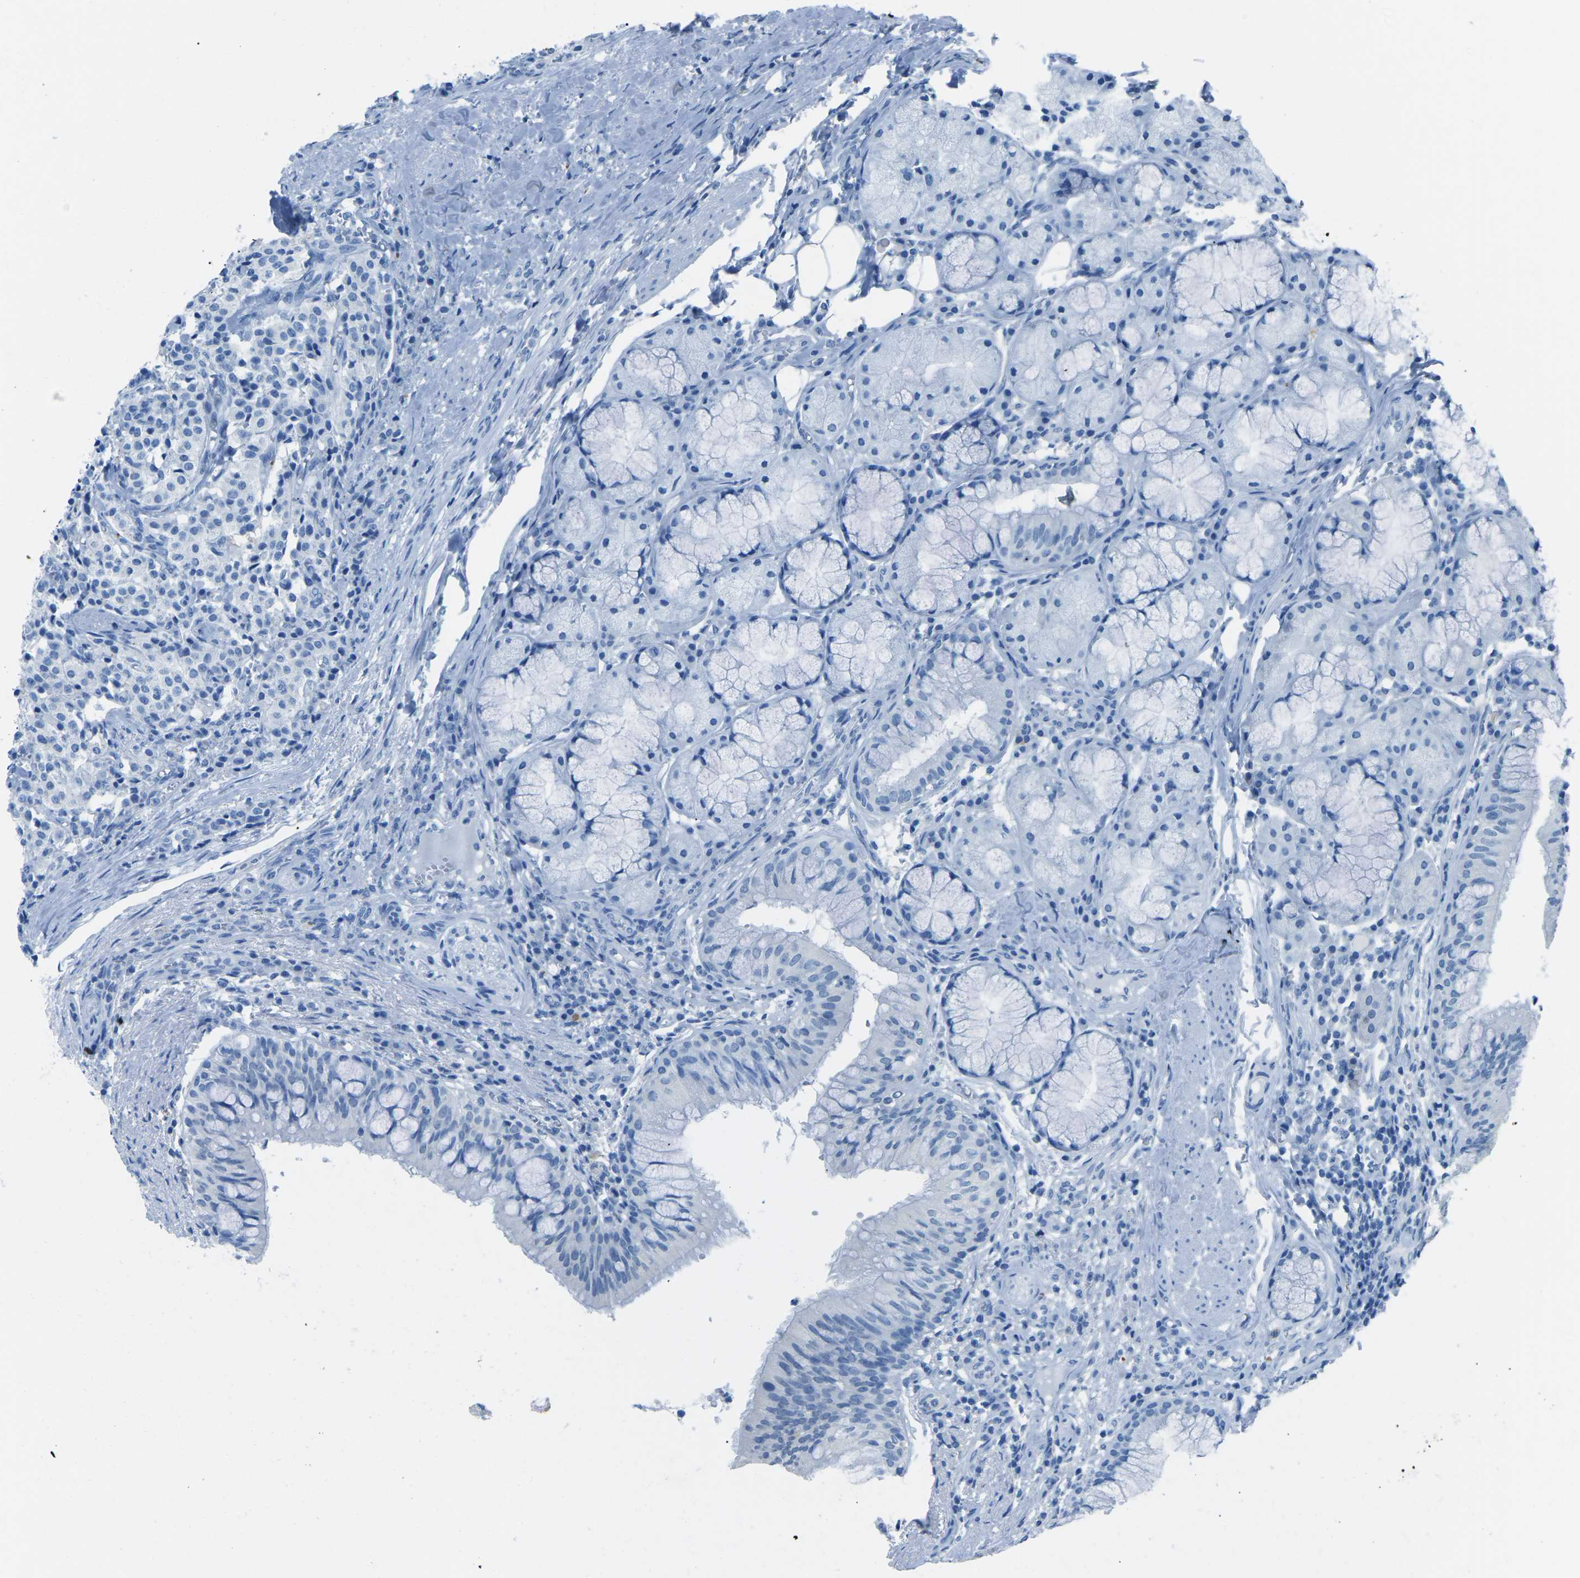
{"staining": {"intensity": "negative", "quantity": "none", "location": "none"}, "tissue": "carcinoid", "cell_type": "Tumor cells", "image_type": "cancer", "snomed": [{"axis": "morphology", "description": "Carcinoid, malignant, NOS"}, {"axis": "topography", "description": "Lung"}], "caption": "The immunohistochemistry micrograph has no significant positivity in tumor cells of carcinoid tissue. (DAB IHC visualized using brightfield microscopy, high magnification).", "gene": "MYH8", "patient": {"sex": "male", "age": 30}}